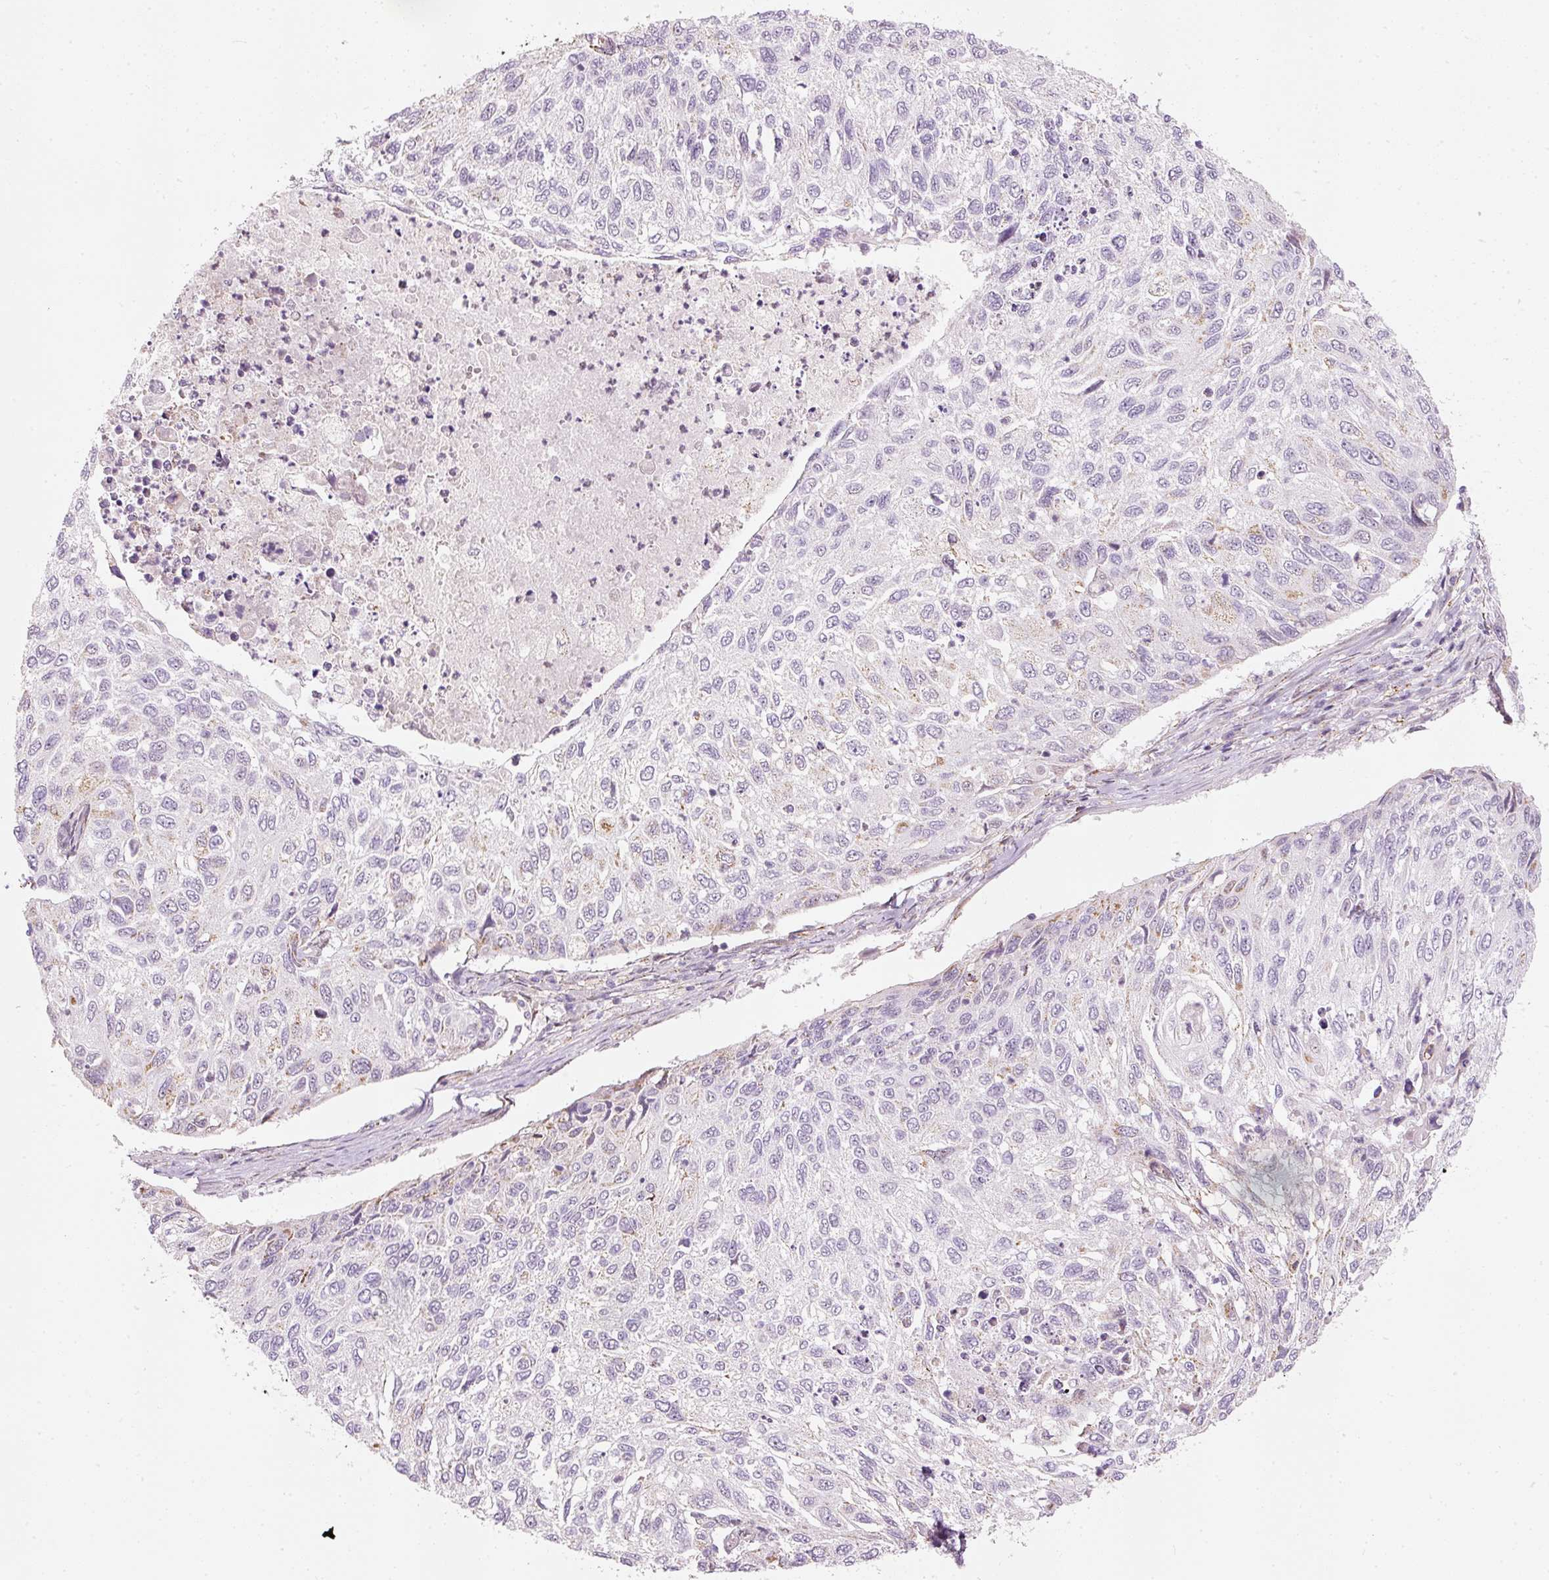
{"staining": {"intensity": "negative", "quantity": "none", "location": "none"}, "tissue": "cervical cancer", "cell_type": "Tumor cells", "image_type": "cancer", "snomed": [{"axis": "morphology", "description": "Squamous cell carcinoma, NOS"}, {"axis": "topography", "description": "Cervix"}], "caption": "Tumor cells show no significant protein staining in cervical squamous cell carcinoma.", "gene": "RNF39", "patient": {"sex": "female", "age": 70}}